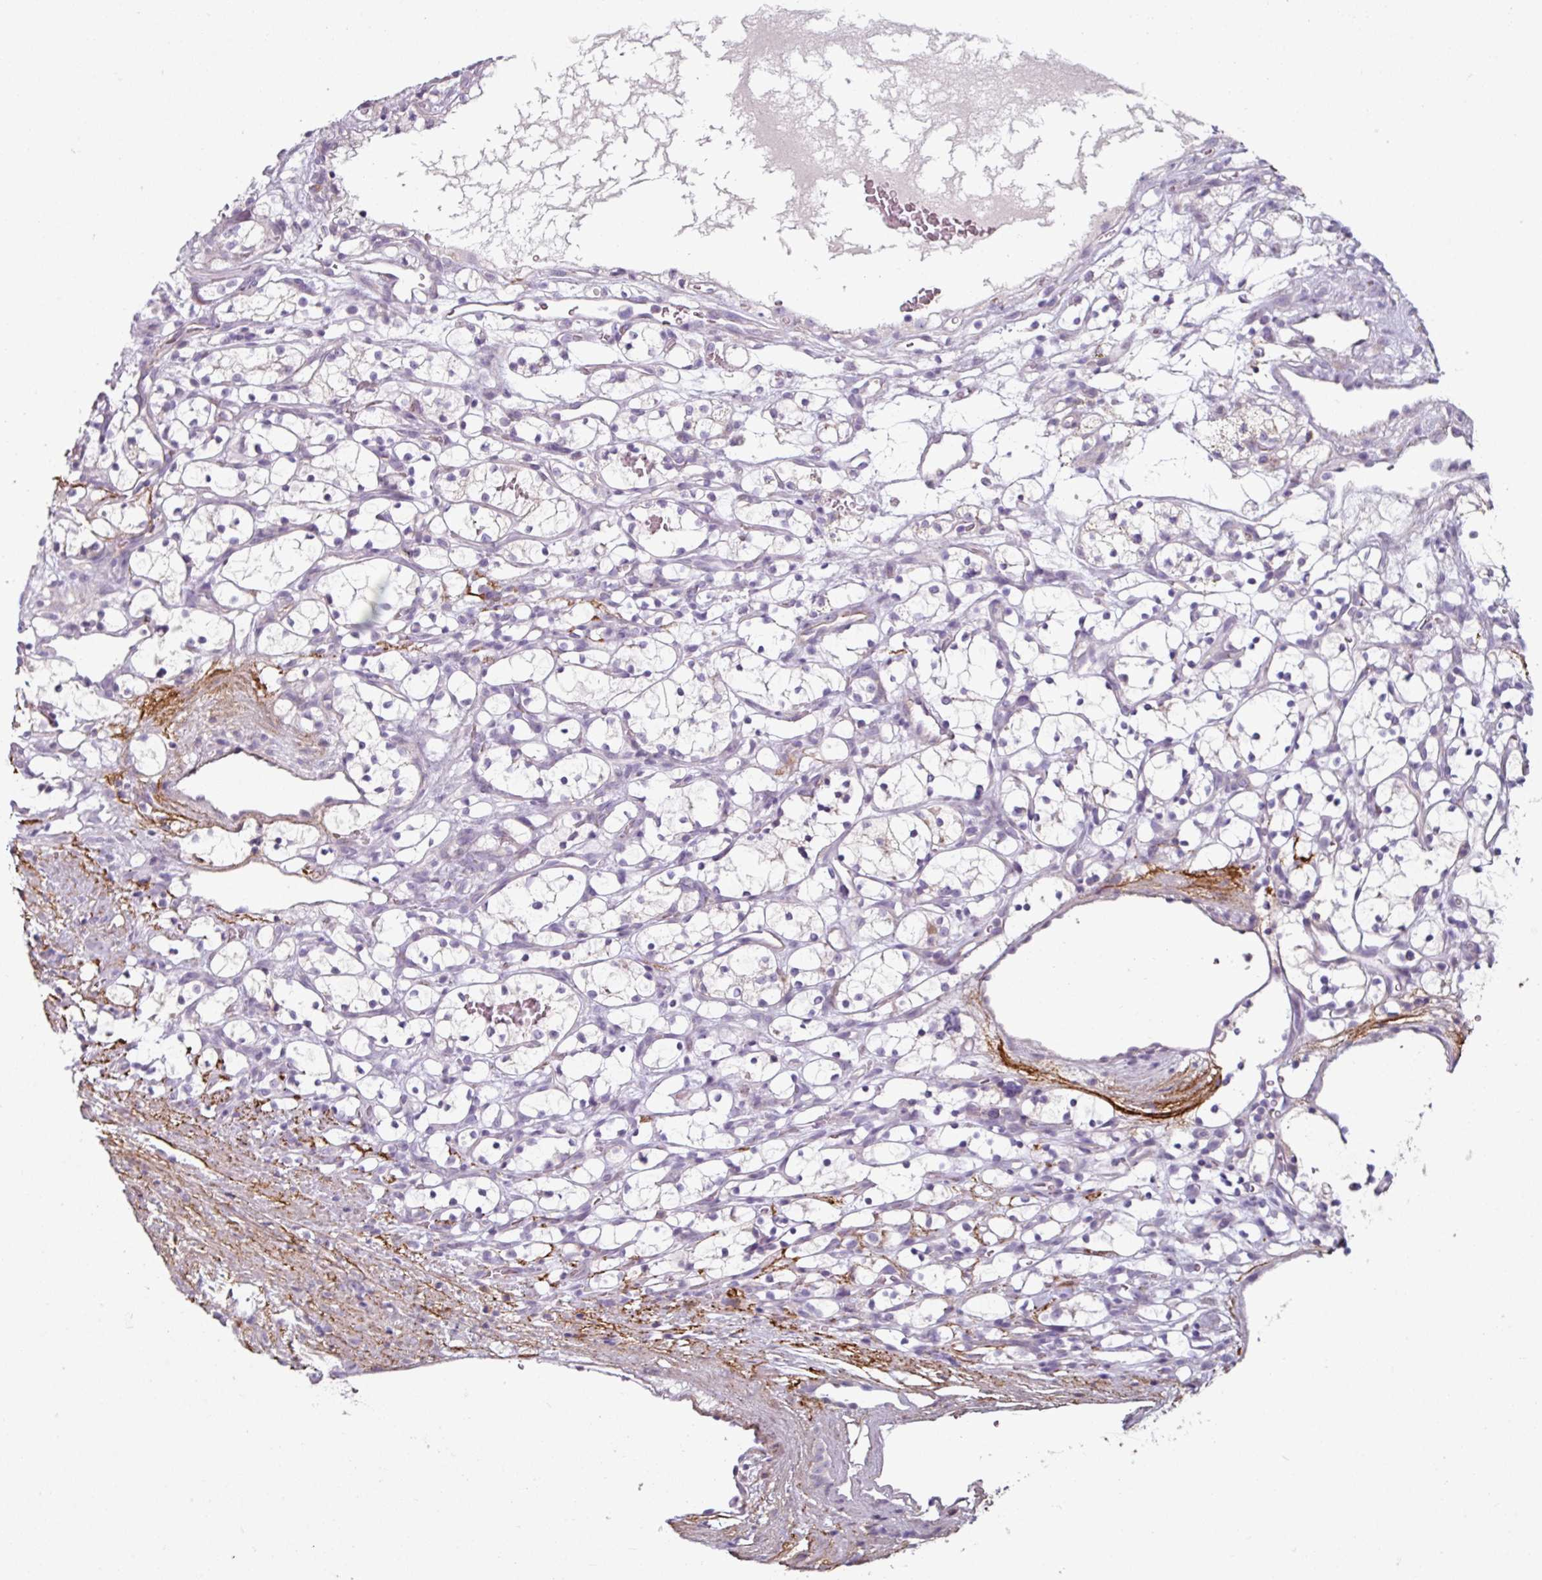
{"staining": {"intensity": "negative", "quantity": "none", "location": "none"}, "tissue": "renal cancer", "cell_type": "Tumor cells", "image_type": "cancer", "snomed": [{"axis": "morphology", "description": "Adenocarcinoma, NOS"}, {"axis": "topography", "description": "Kidney"}], "caption": "Immunohistochemistry (IHC) histopathology image of renal adenocarcinoma stained for a protein (brown), which demonstrates no positivity in tumor cells. (IHC, brightfield microscopy, high magnification).", "gene": "MTMR14", "patient": {"sex": "female", "age": 69}}